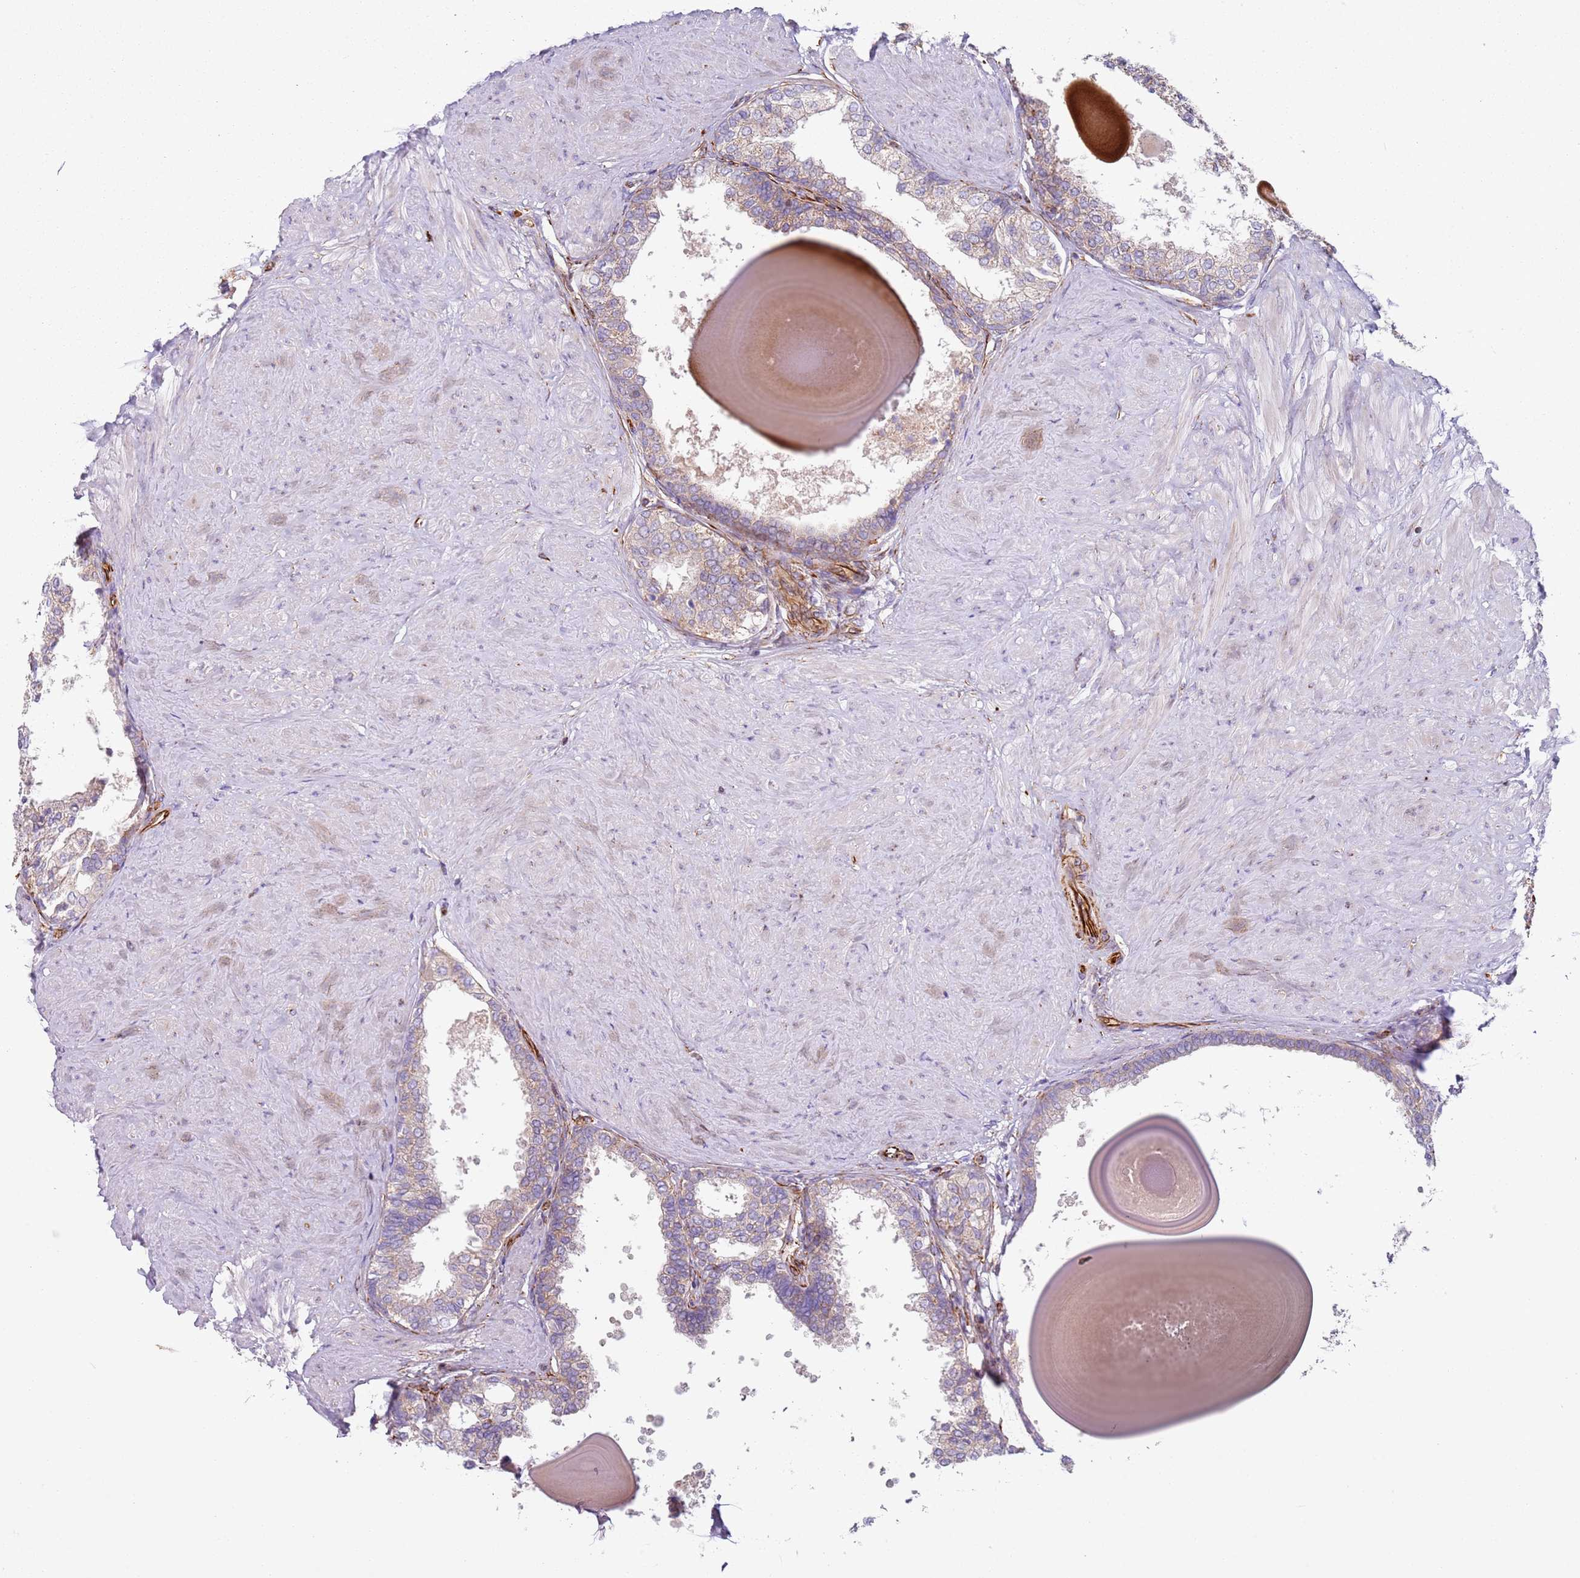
{"staining": {"intensity": "moderate", "quantity": "25%-75%", "location": "cytoplasmic/membranous"}, "tissue": "prostate", "cell_type": "Glandular cells", "image_type": "normal", "snomed": [{"axis": "morphology", "description": "Normal tissue, NOS"}, {"axis": "topography", "description": "Prostate"}], "caption": "Protein staining of benign prostate reveals moderate cytoplasmic/membranous expression in about 25%-75% of glandular cells. Immunohistochemistry stains the protein of interest in brown and the nuclei are stained blue.", "gene": "SNAPIN", "patient": {"sex": "male", "age": 48}}